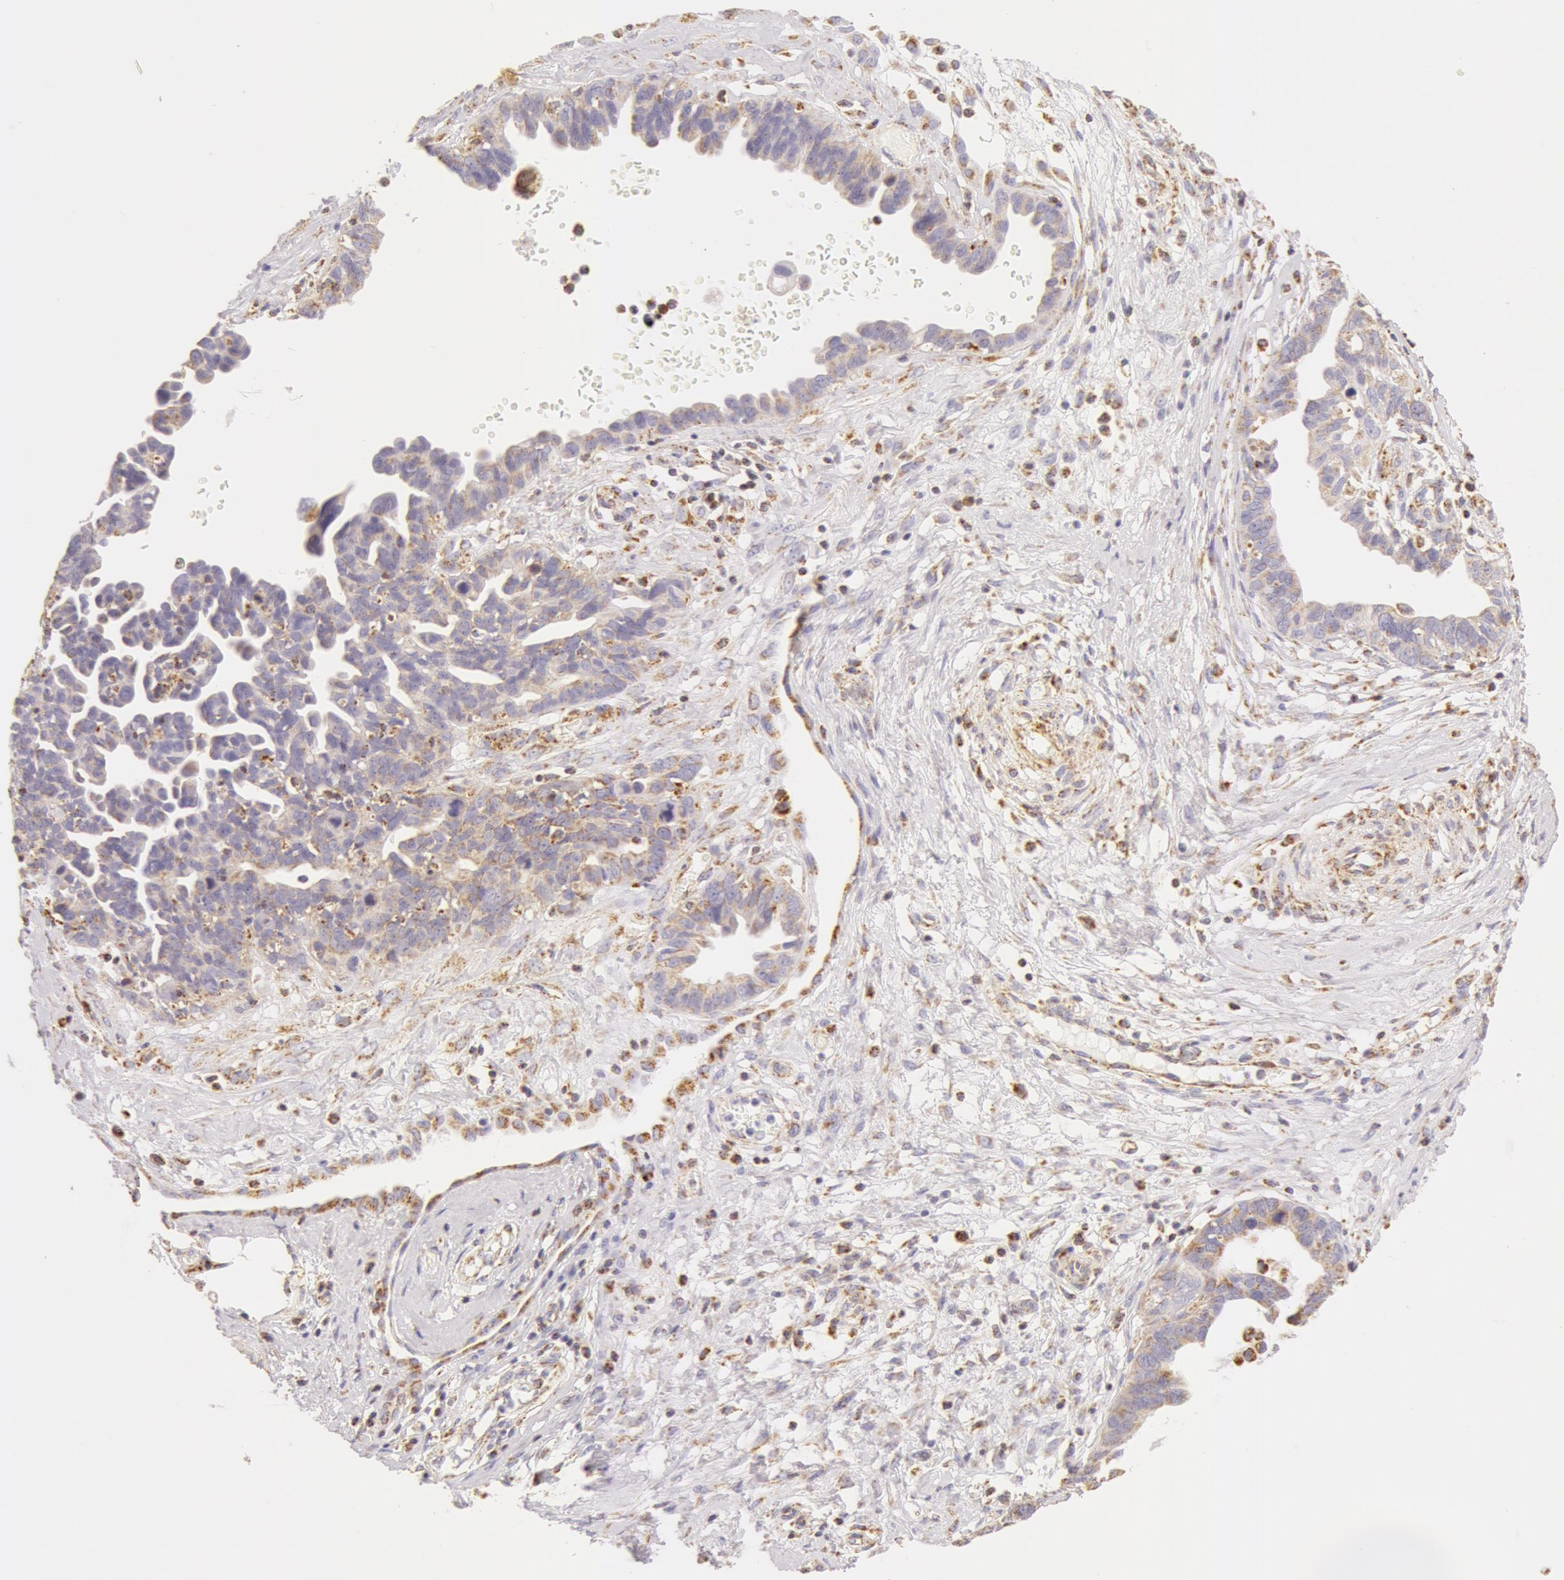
{"staining": {"intensity": "weak", "quantity": "<25%", "location": "cytoplasmic/membranous"}, "tissue": "ovarian cancer", "cell_type": "Tumor cells", "image_type": "cancer", "snomed": [{"axis": "morphology", "description": "Cystadenocarcinoma, serous, NOS"}, {"axis": "topography", "description": "Ovary"}], "caption": "Ovarian cancer was stained to show a protein in brown. There is no significant expression in tumor cells. (DAB immunohistochemistry (IHC) with hematoxylin counter stain).", "gene": "ATP5F1B", "patient": {"sex": "female", "age": 64}}